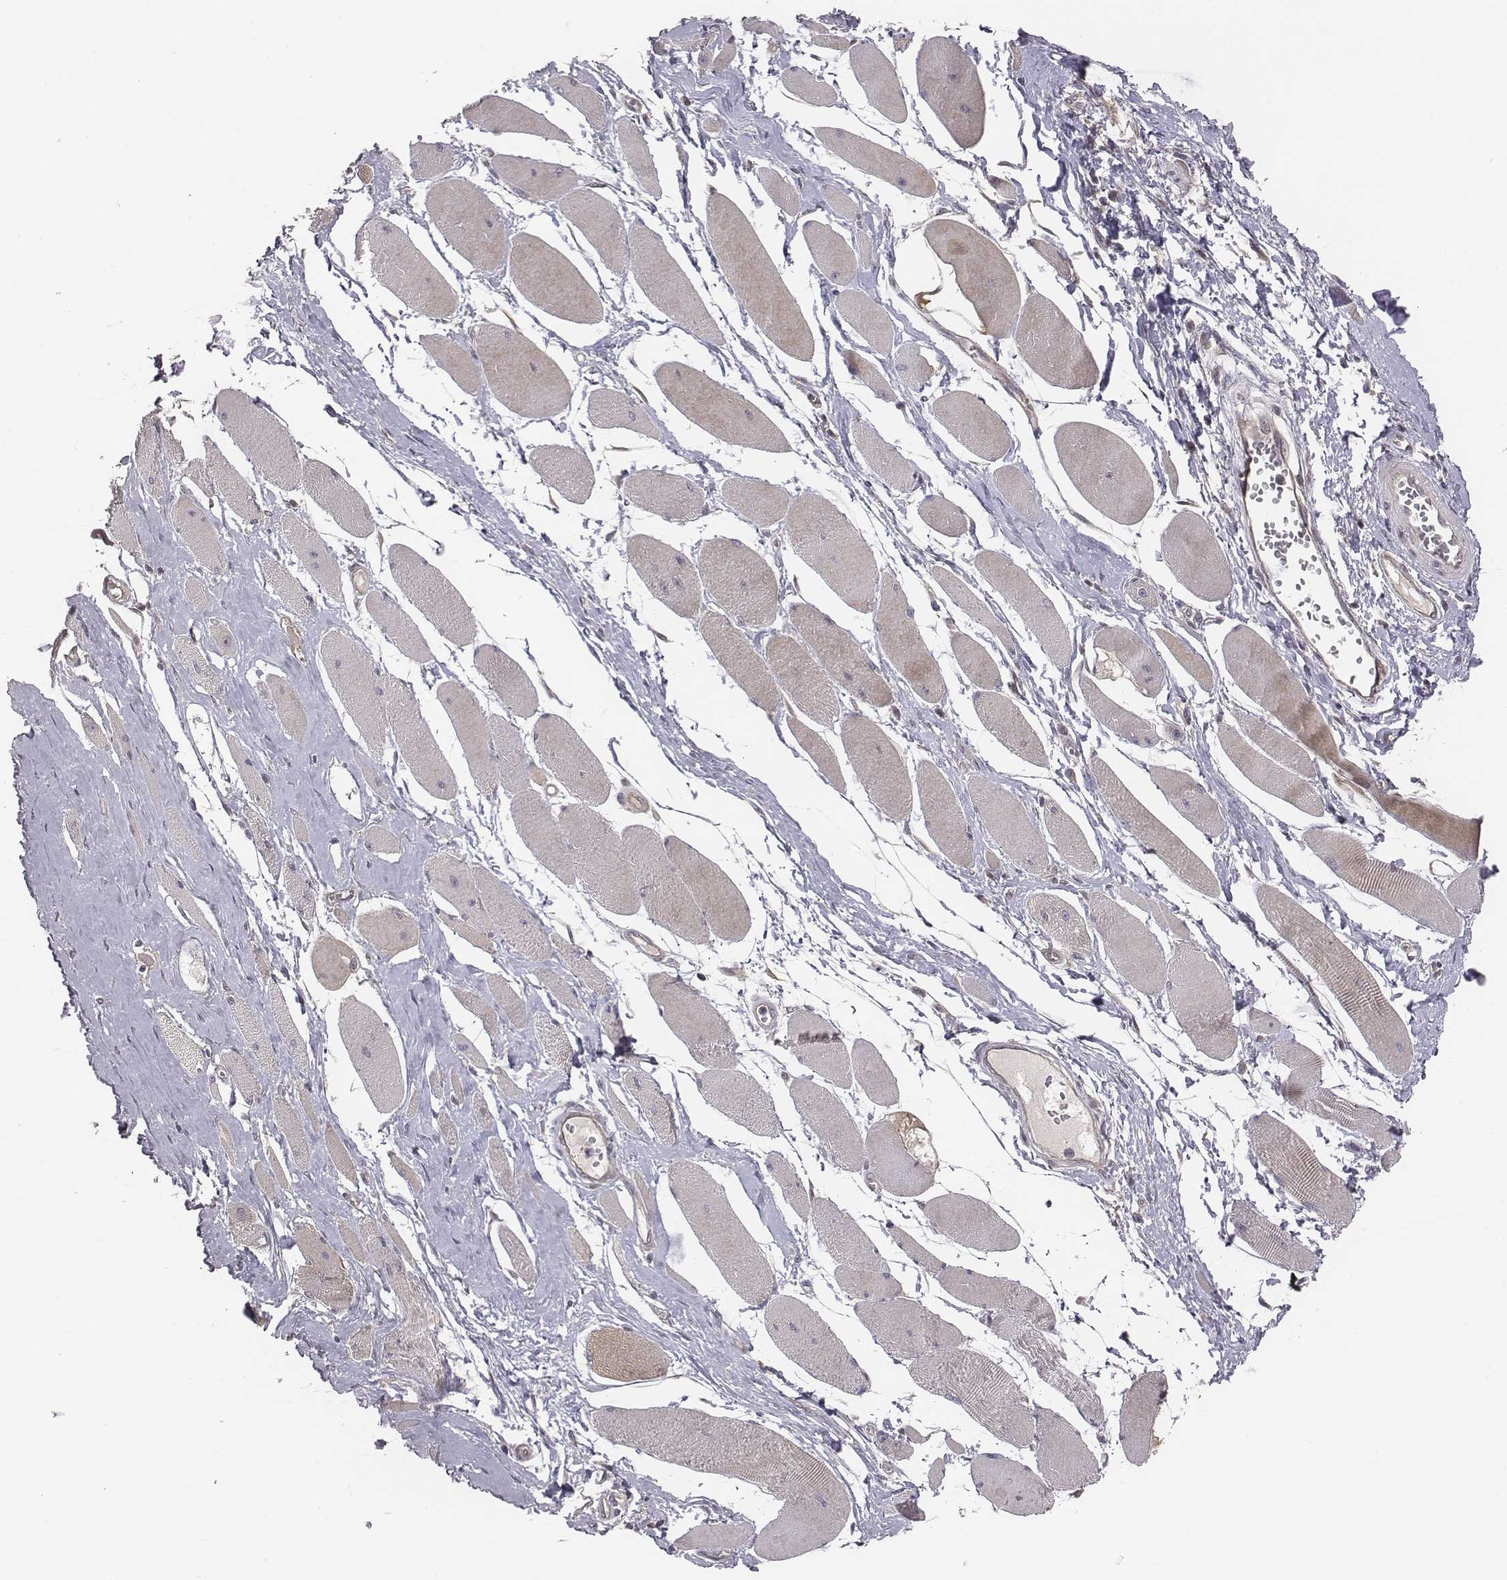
{"staining": {"intensity": "weak", "quantity": "<25%", "location": "cytoplasmic/membranous"}, "tissue": "skeletal muscle", "cell_type": "Myocytes", "image_type": "normal", "snomed": [{"axis": "morphology", "description": "Normal tissue, NOS"}, {"axis": "topography", "description": "Skeletal muscle"}], "caption": "Immunohistochemistry of normal human skeletal muscle reveals no expression in myocytes.", "gene": "SMURF2", "patient": {"sex": "female", "age": 75}}